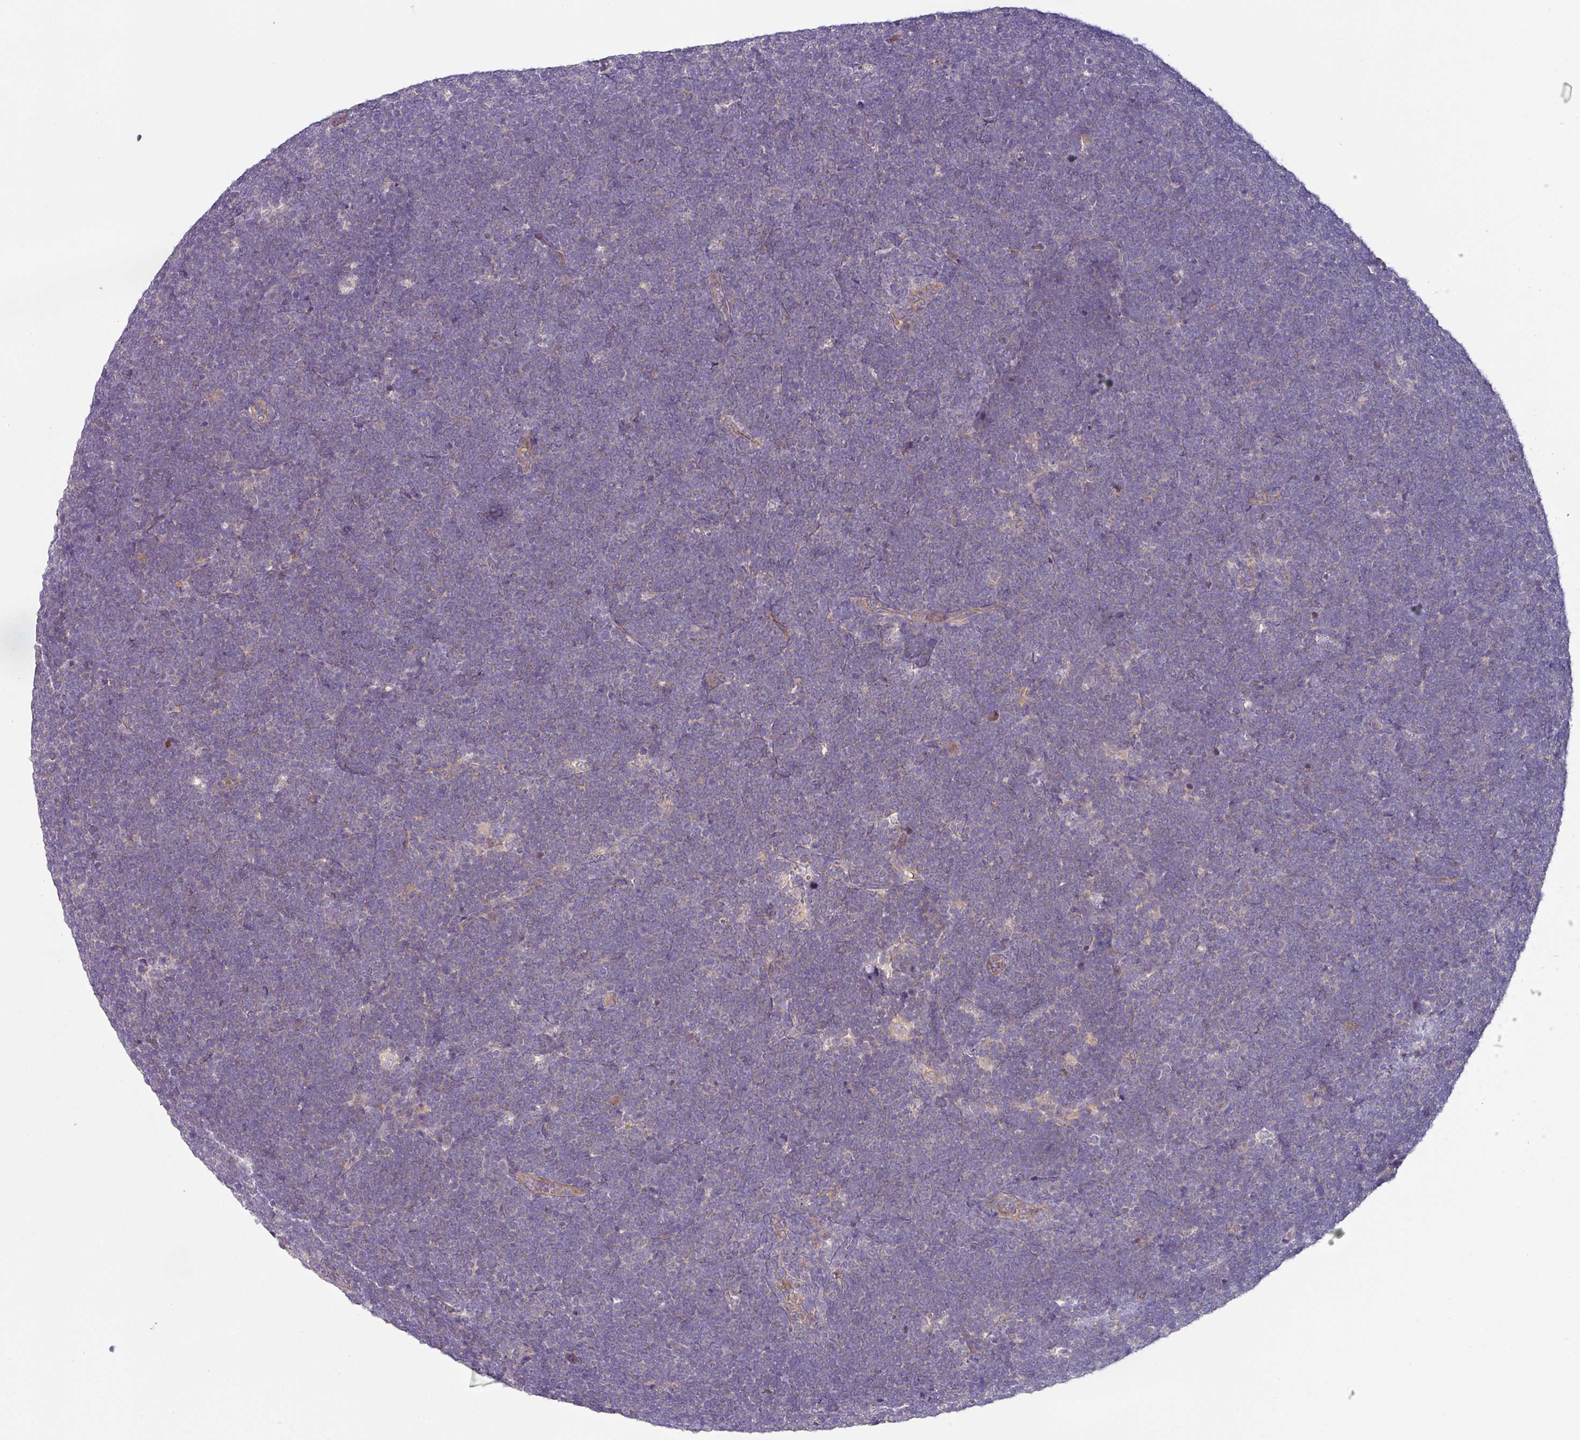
{"staining": {"intensity": "negative", "quantity": "none", "location": "none"}, "tissue": "lymphoma", "cell_type": "Tumor cells", "image_type": "cancer", "snomed": [{"axis": "morphology", "description": "Malignant lymphoma, non-Hodgkin's type, High grade"}, {"axis": "topography", "description": "Lymph node"}], "caption": "The photomicrograph displays no staining of tumor cells in lymphoma.", "gene": "SKIC2", "patient": {"sex": "male", "age": 13}}